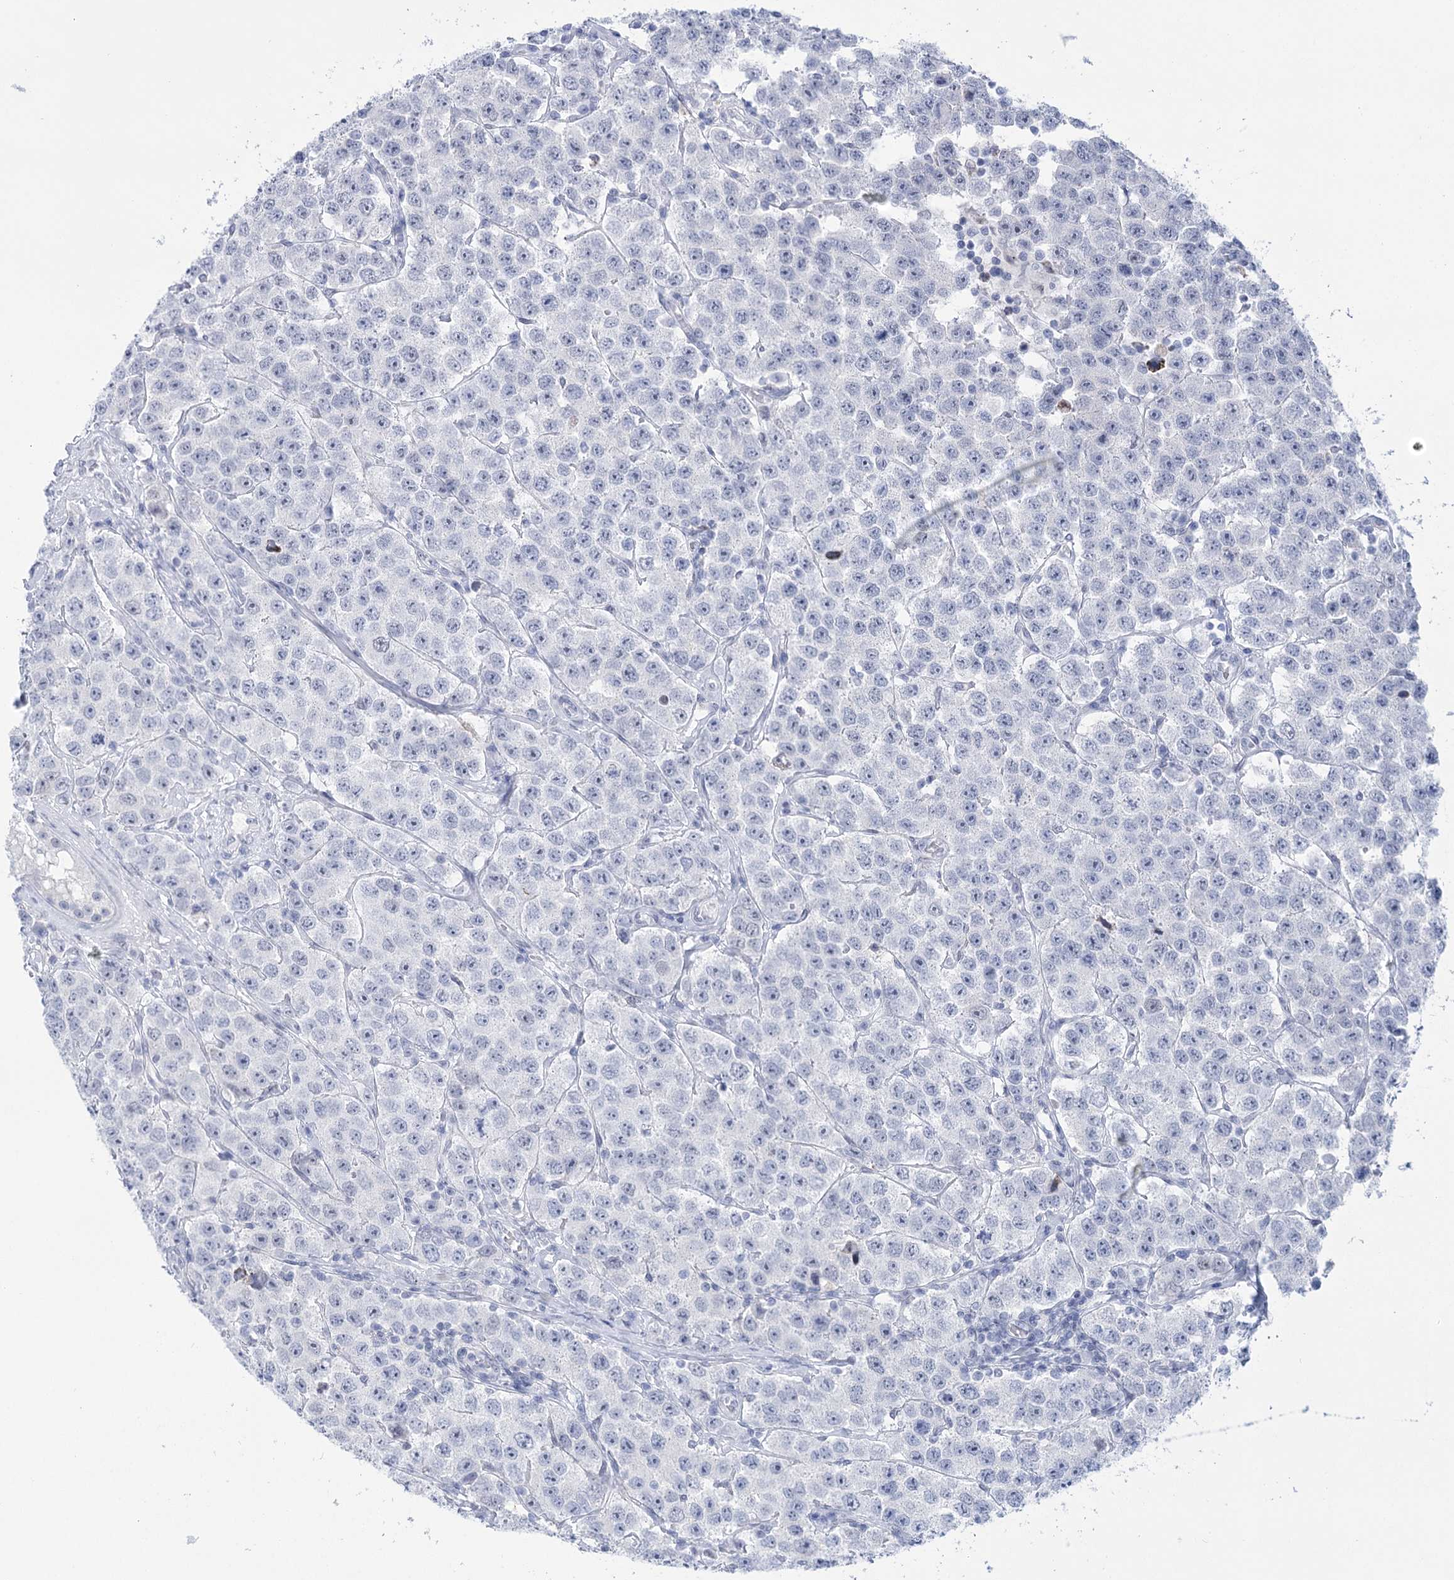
{"staining": {"intensity": "negative", "quantity": "none", "location": "none"}, "tissue": "testis cancer", "cell_type": "Tumor cells", "image_type": "cancer", "snomed": [{"axis": "morphology", "description": "Seminoma, NOS"}, {"axis": "topography", "description": "Testis"}], "caption": "A histopathology image of seminoma (testis) stained for a protein displays no brown staining in tumor cells. The staining was performed using DAB to visualize the protein expression in brown, while the nuclei were stained in blue with hematoxylin (Magnification: 20x).", "gene": "HORMAD1", "patient": {"sex": "male", "age": 28}}